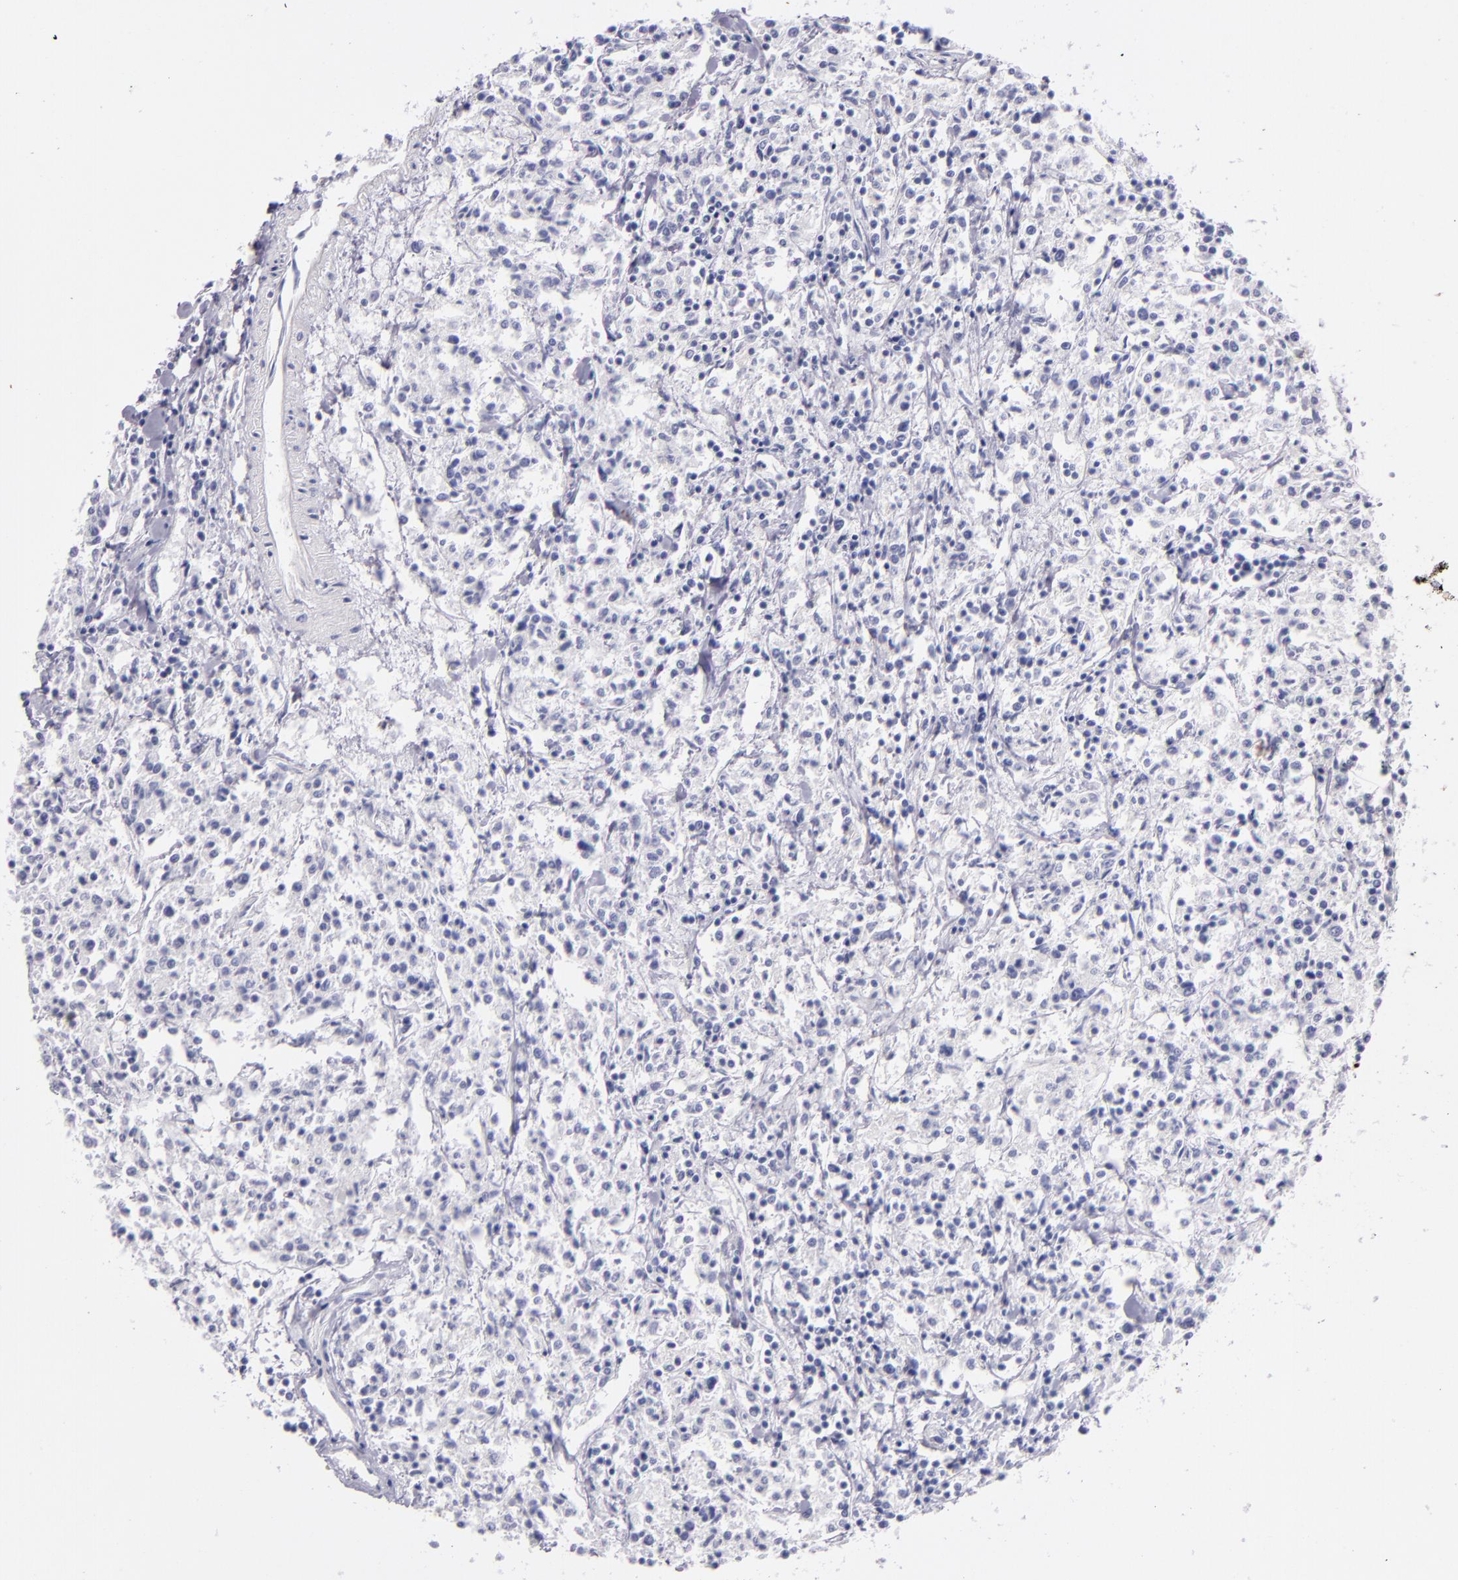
{"staining": {"intensity": "negative", "quantity": "none", "location": "none"}, "tissue": "lymphoma", "cell_type": "Tumor cells", "image_type": "cancer", "snomed": [{"axis": "morphology", "description": "Malignant lymphoma, non-Hodgkin's type, Low grade"}, {"axis": "topography", "description": "Small intestine"}], "caption": "Lymphoma was stained to show a protein in brown. There is no significant expression in tumor cells. The staining was performed using DAB to visualize the protein expression in brown, while the nuclei were stained in blue with hematoxylin (Magnification: 20x).", "gene": "GP1BA", "patient": {"sex": "female", "age": 59}}